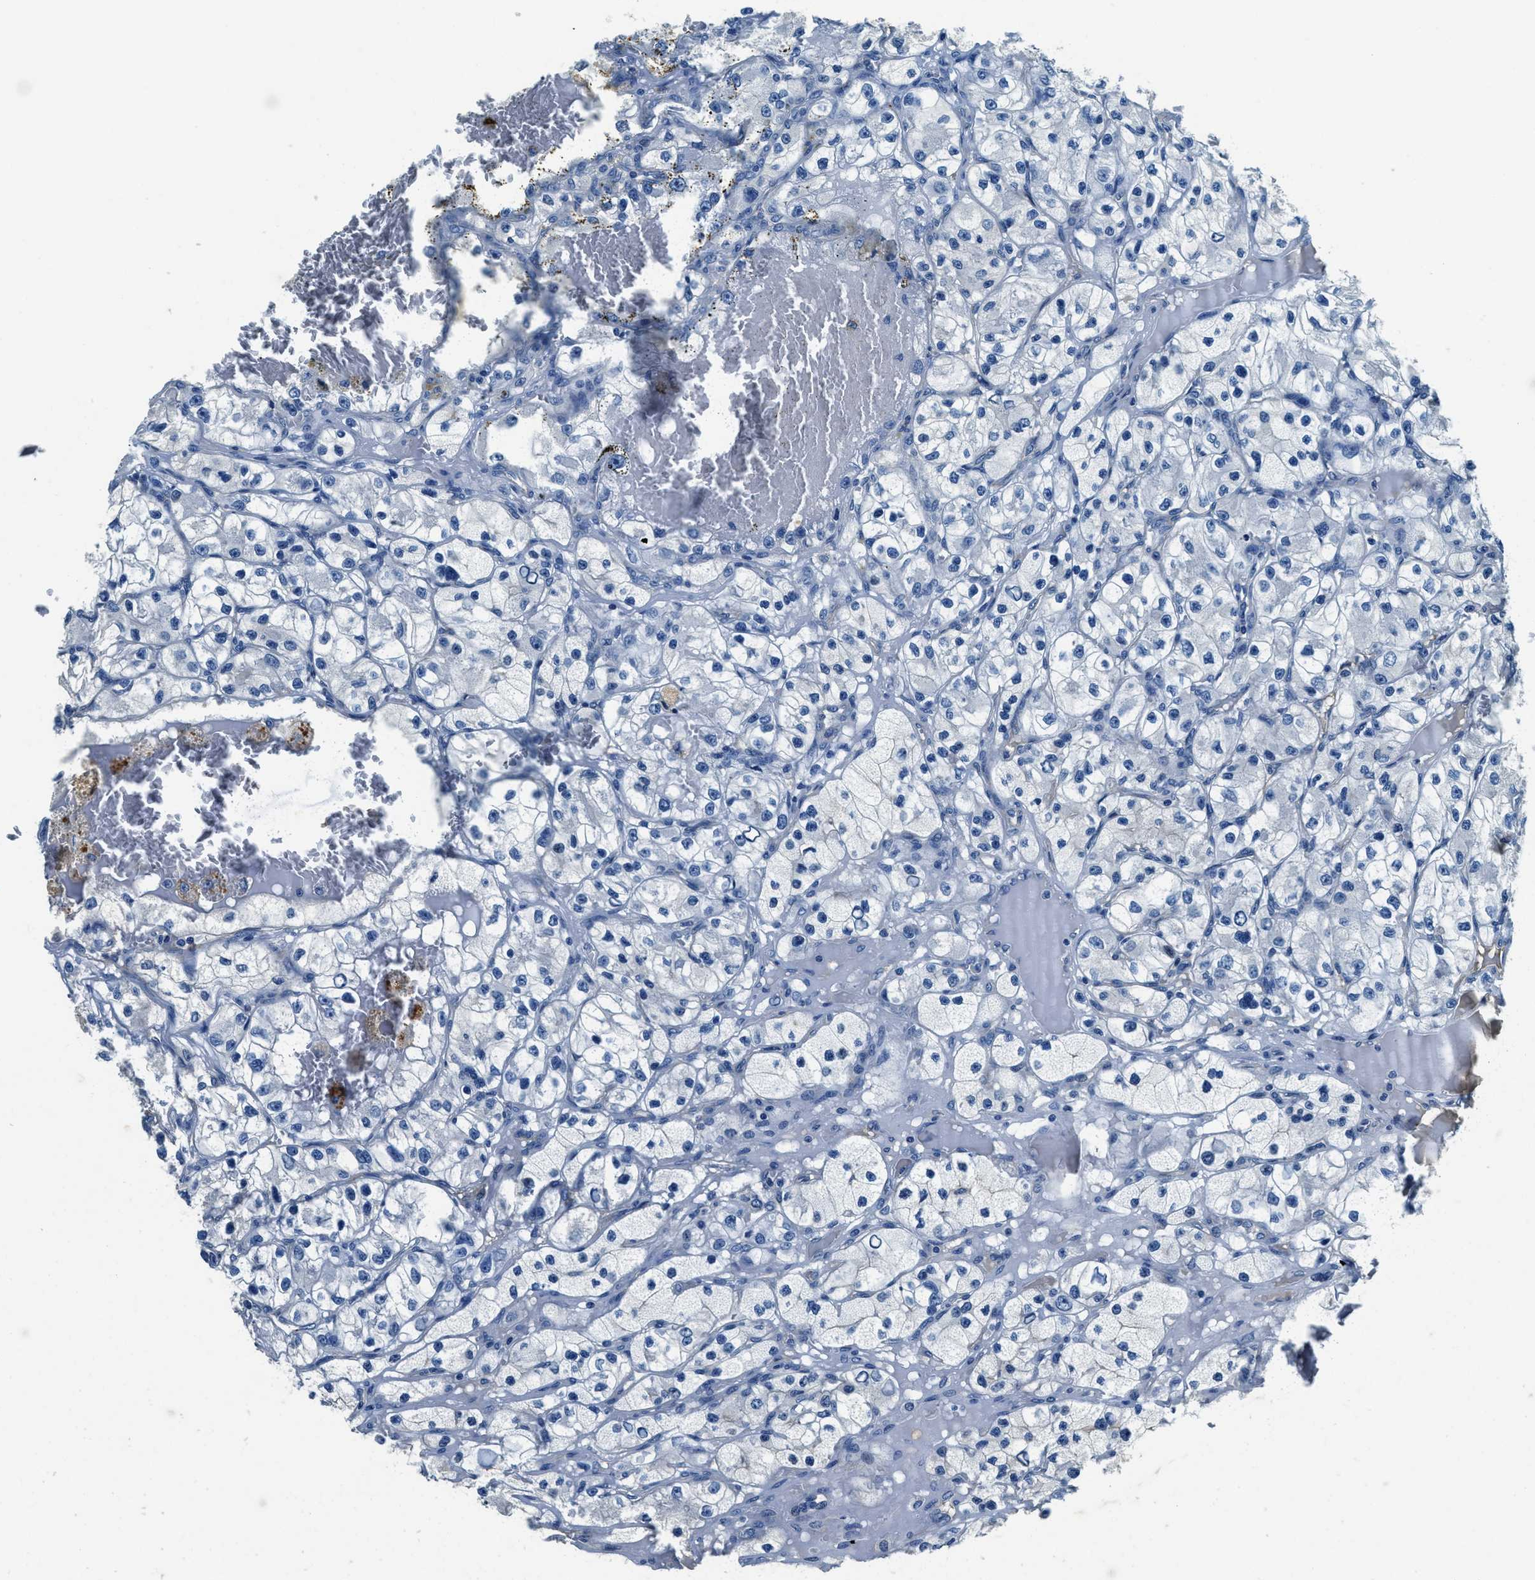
{"staining": {"intensity": "negative", "quantity": "none", "location": "none"}, "tissue": "renal cancer", "cell_type": "Tumor cells", "image_type": "cancer", "snomed": [{"axis": "morphology", "description": "Adenocarcinoma, NOS"}, {"axis": "topography", "description": "Kidney"}], "caption": "This histopathology image is of renal cancer stained with immunohistochemistry to label a protein in brown with the nuclei are counter-stained blue. There is no staining in tumor cells.", "gene": "TMEM186", "patient": {"sex": "female", "age": 57}}